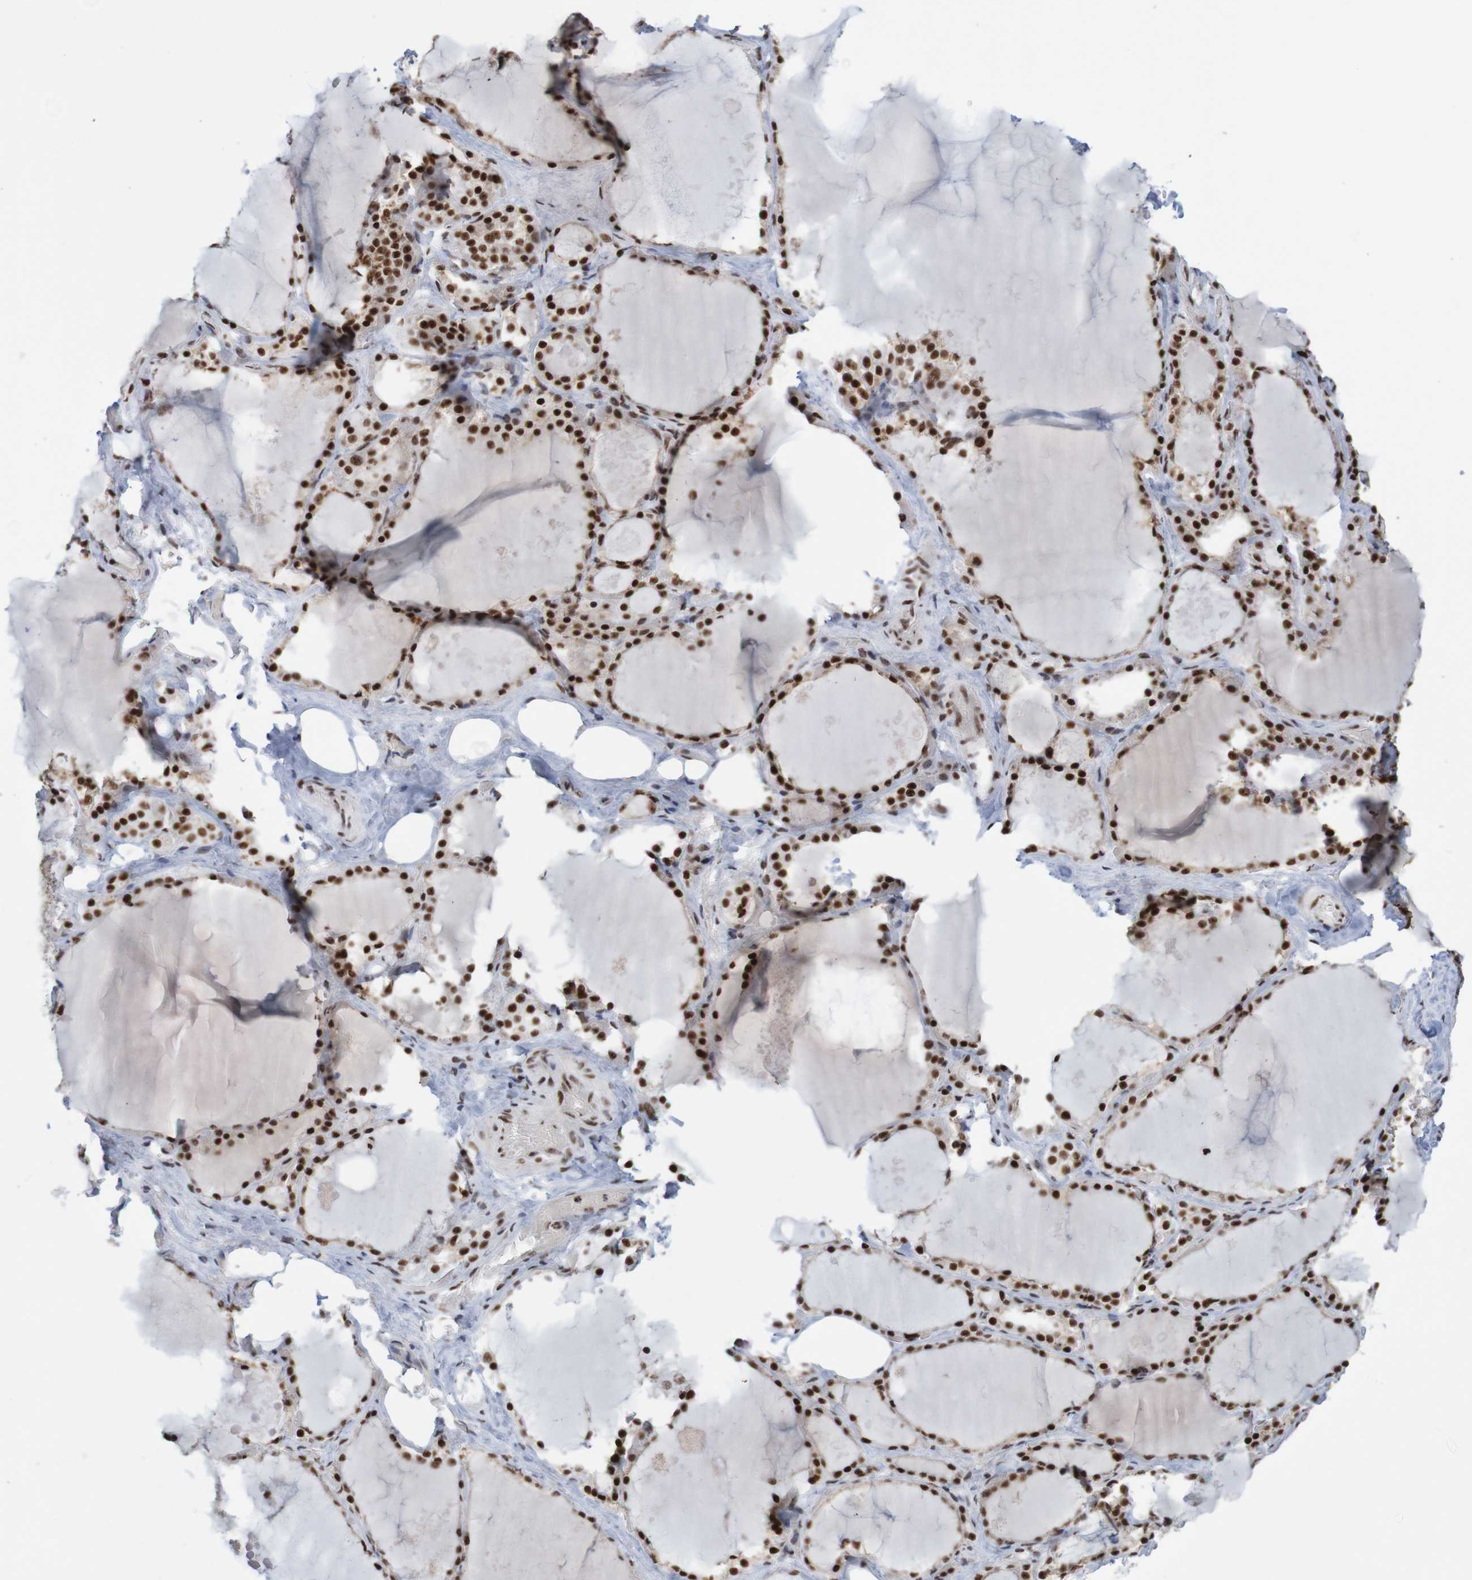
{"staining": {"intensity": "strong", "quantity": ">75%", "location": "nuclear"}, "tissue": "thyroid gland", "cell_type": "Glandular cells", "image_type": "normal", "snomed": [{"axis": "morphology", "description": "Normal tissue, NOS"}, {"axis": "topography", "description": "Thyroid gland"}], "caption": "Thyroid gland stained with DAB IHC exhibits high levels of strong nuclear expression in approximately >75% of glandular cells.", "gene": "THRAP3", "patient": {"sex": "male", "age": 61}}